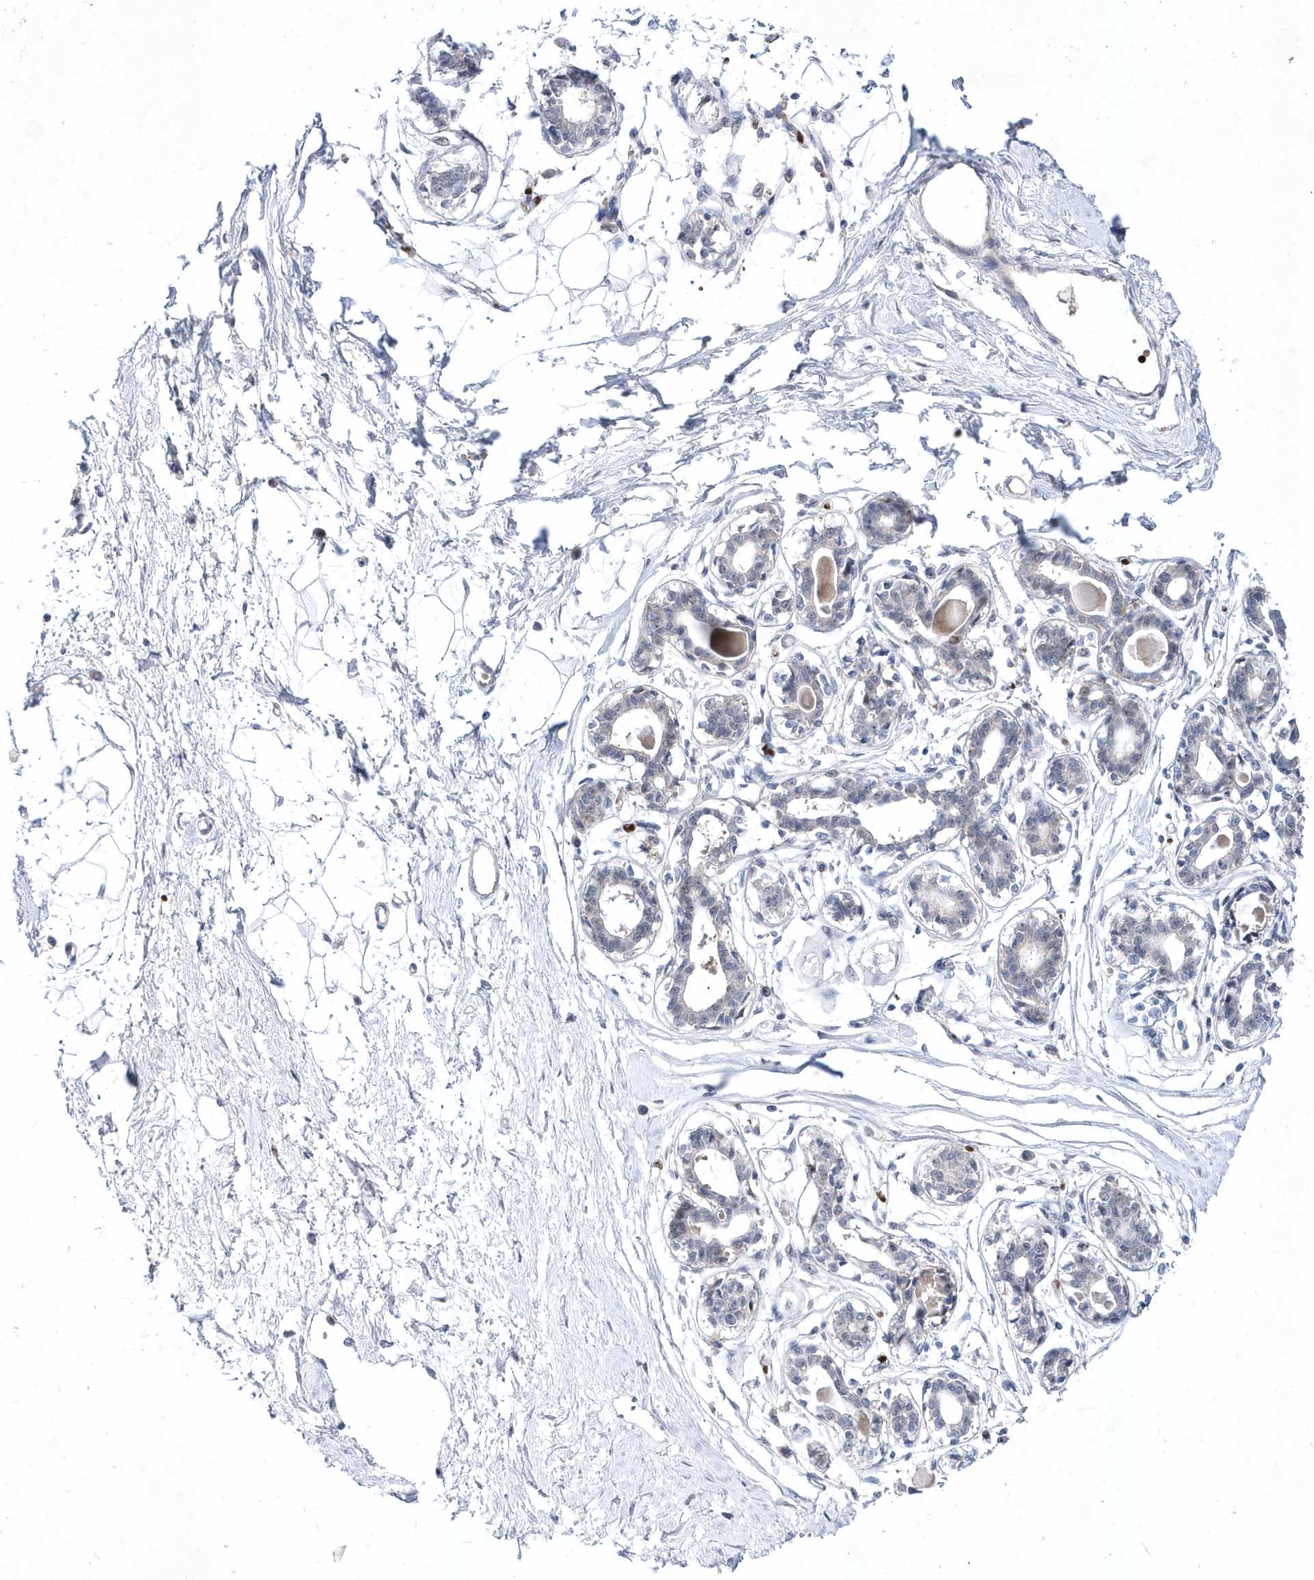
{"staining": {"intensity": "negative", "quantity": "none", "location": "none"}, "tissue": "breast", "cell_type": "Adipocytes", "image_type": "normal", "snomed": [{"axis": "morphology", "description": "Normal tissue, NOS"}, {"axis": "topography", "description": "Breast"}], "caption": "The photomicrograph demonstrates no significant expression in adipocytes of breast.", "gene": "ZNF875", "patient": {"sex": "female", "age": 45}}